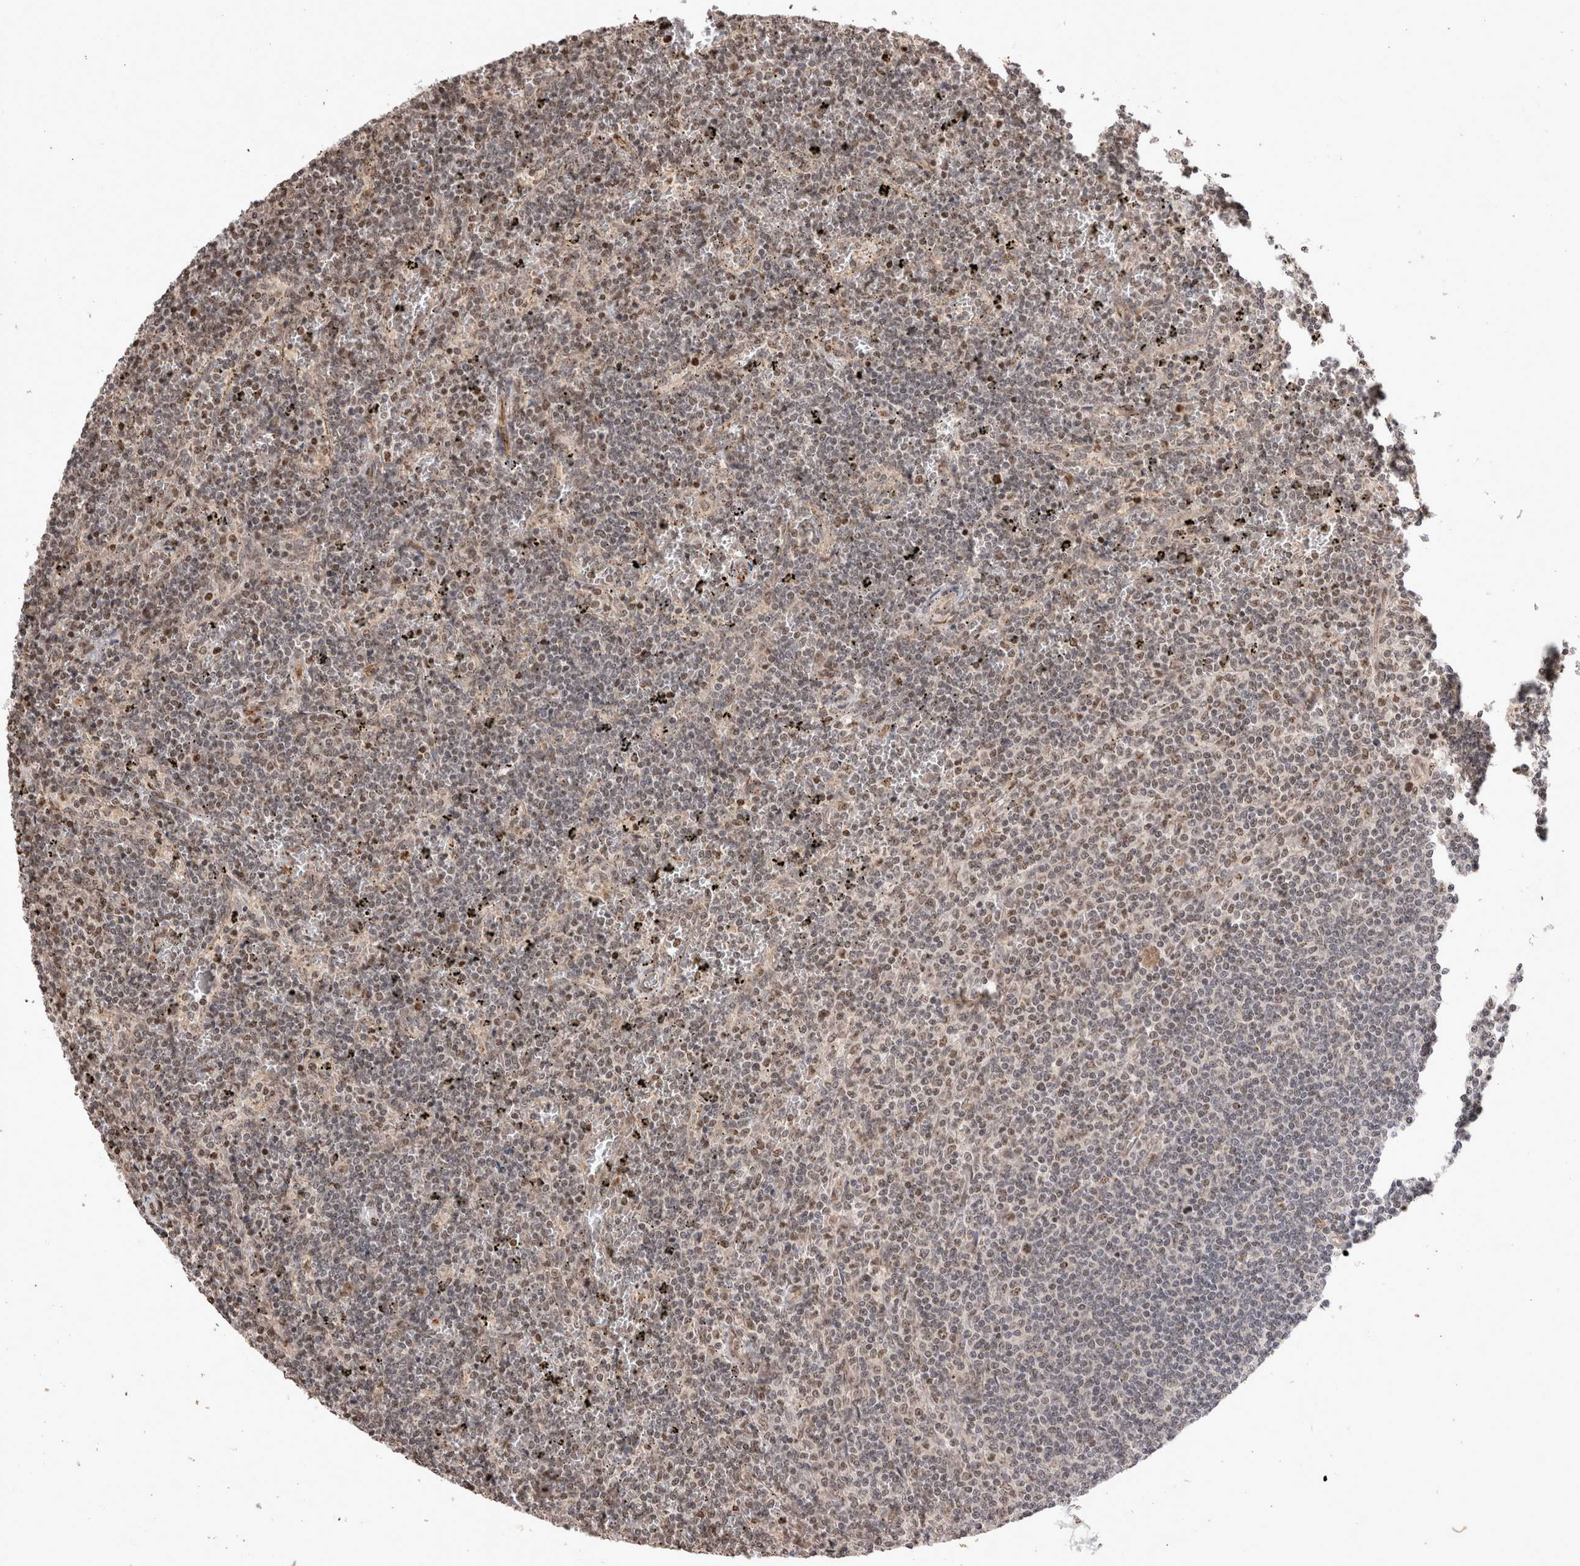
{"staining": {"intensity": "weak", "quantity": ">75%", "location": "nuclear"}, "tissue": "lymphoma", "cell_type": "Tumor cells", "image_type": "cancer", "snomed": [{"axis": "morphology", "description": "Malignant lymphoma, non-Hodgkin's type, Low grade"}, {"axis": "topography", "description": "Spleen"}], "caption": "Immunohistochemistry image of neoplastic tissue: human lymphoma stained using immunohistochemistry shows low levels of weak protein expression localized specifically in the nuclear of tumor cells, appearing as a nuclear brown color.", "gene": "STK11", "patient": {"sex": "female", "age": 50}}